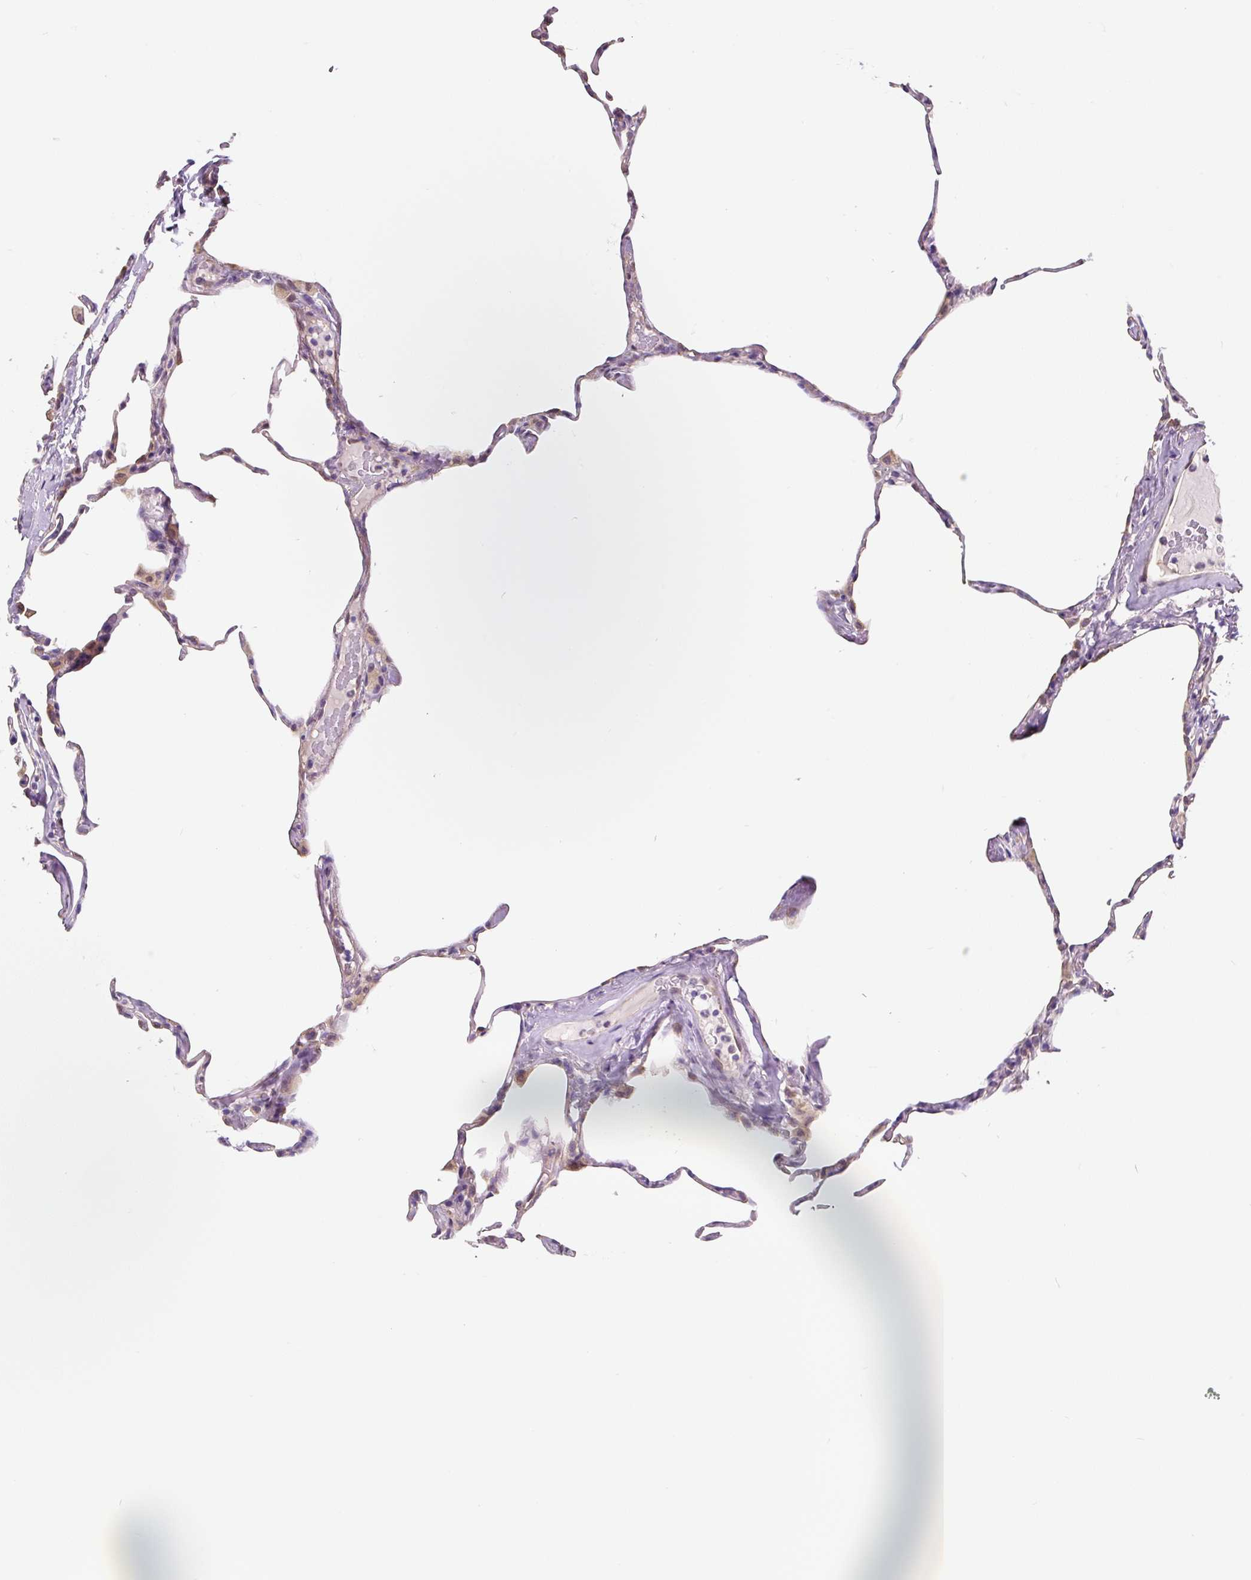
{"staining": {"intensity": "negative", "quantity": "none", "location": "none"}, "tissue": "lung", "cell_type": "Alveolar cells", "image_type": "normal", "snomed": [{"axis": "morphology", "description": "Normal tissue, NOS"}, {"axis": "topography", "description": "Lung"}], "caption": "IHC of normal human lung demonstrates no staining in alveolar cells. (Brightfield microscopy of DAB (3,3'-diaminobenzidine) IHC at high magnification).", "gene": "ASRGL1", "patient": {"sex": "male", "age": 65}}